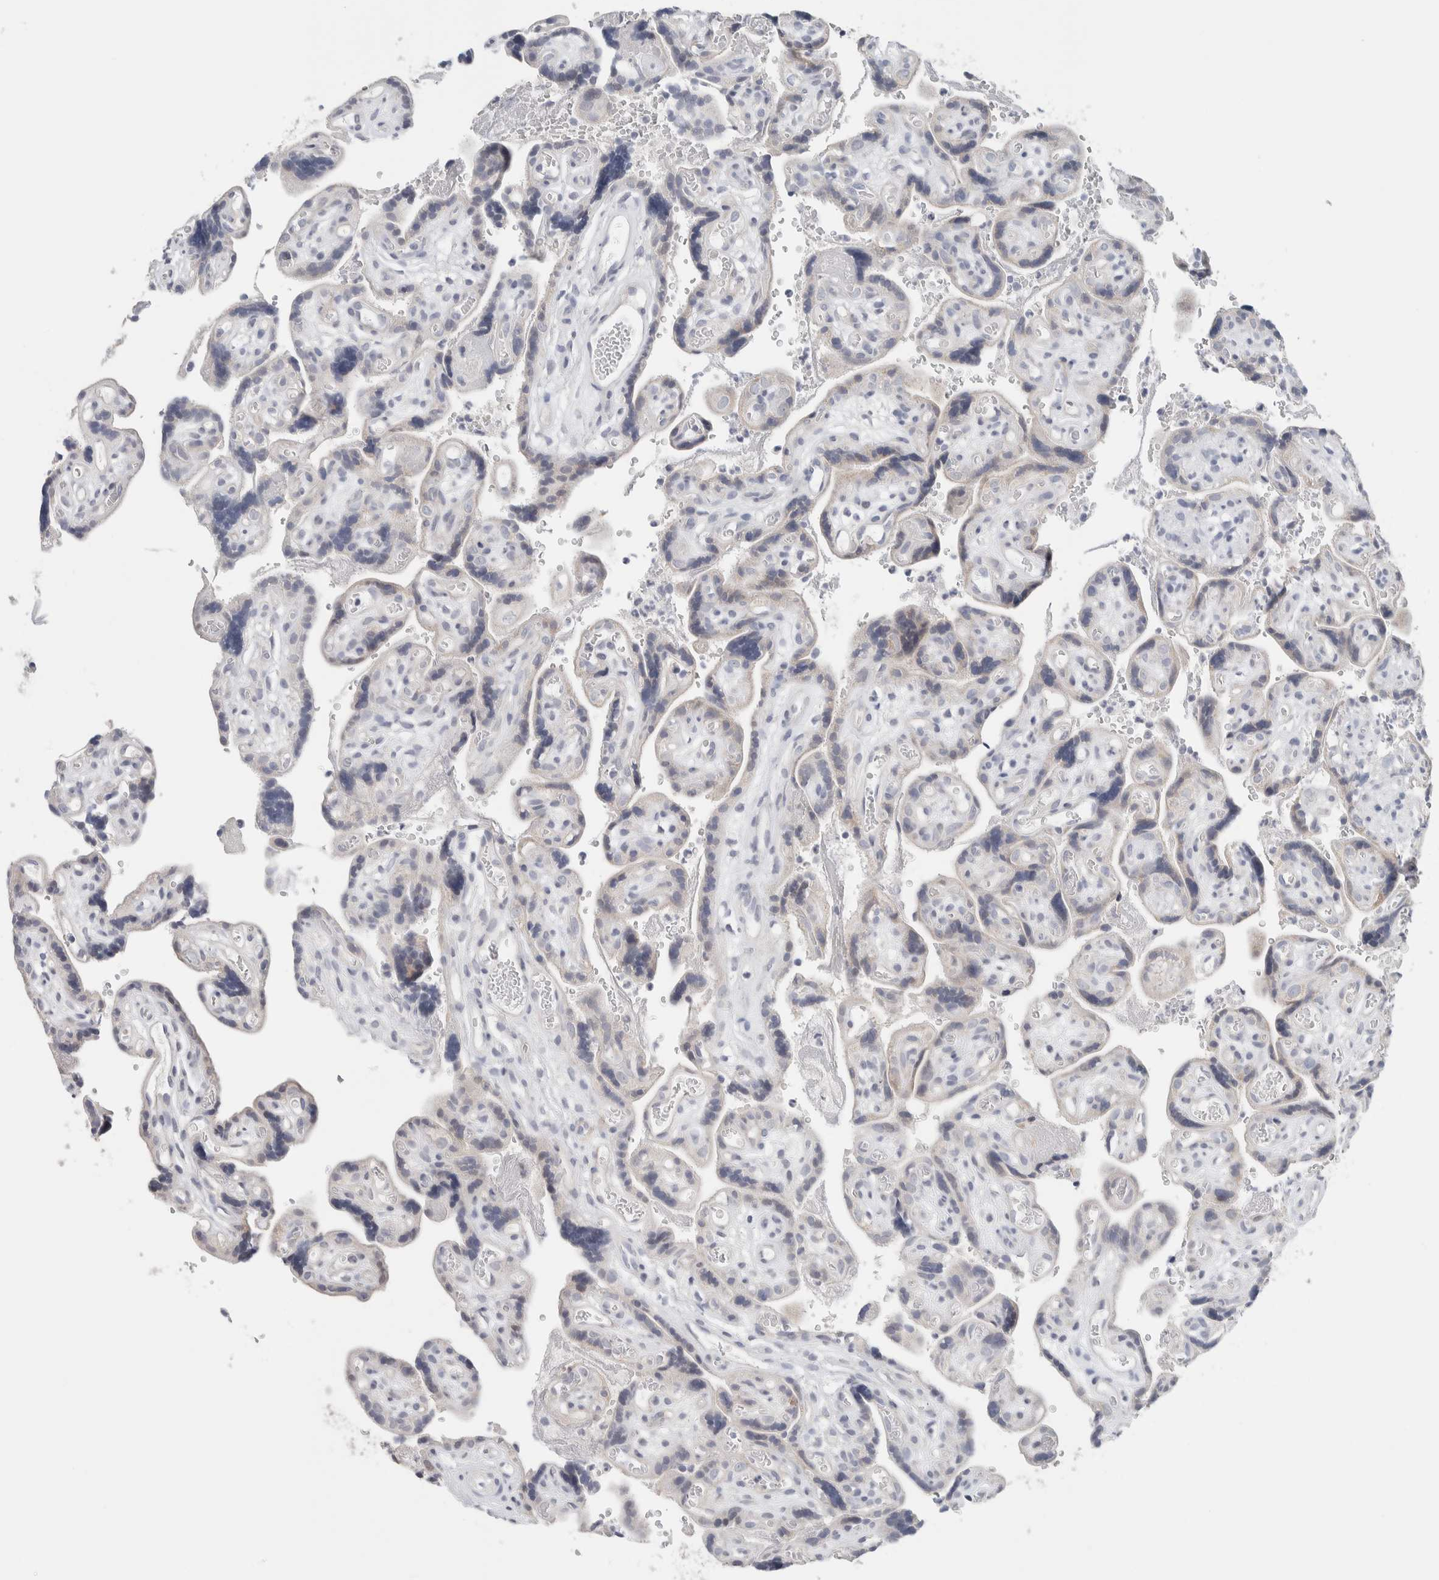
{"staining": {"intensity": "negative", "quantity": "none", "location": "none"}, "tissue": "placenta", "cell_type": "Decidual cells", "image_type": "normal", "snomed": [{"axis": "morphology", "description": "Normal tissue, NOS"}, {"axis": "topography", "description": "Placenta"}], "caption": "IHC image of unremarkable human placenta stained for a protein (brown), which displays no expression in decidual cells.", "gene": "SCN2A", "patient": {"sex": "female", "age": 30}}